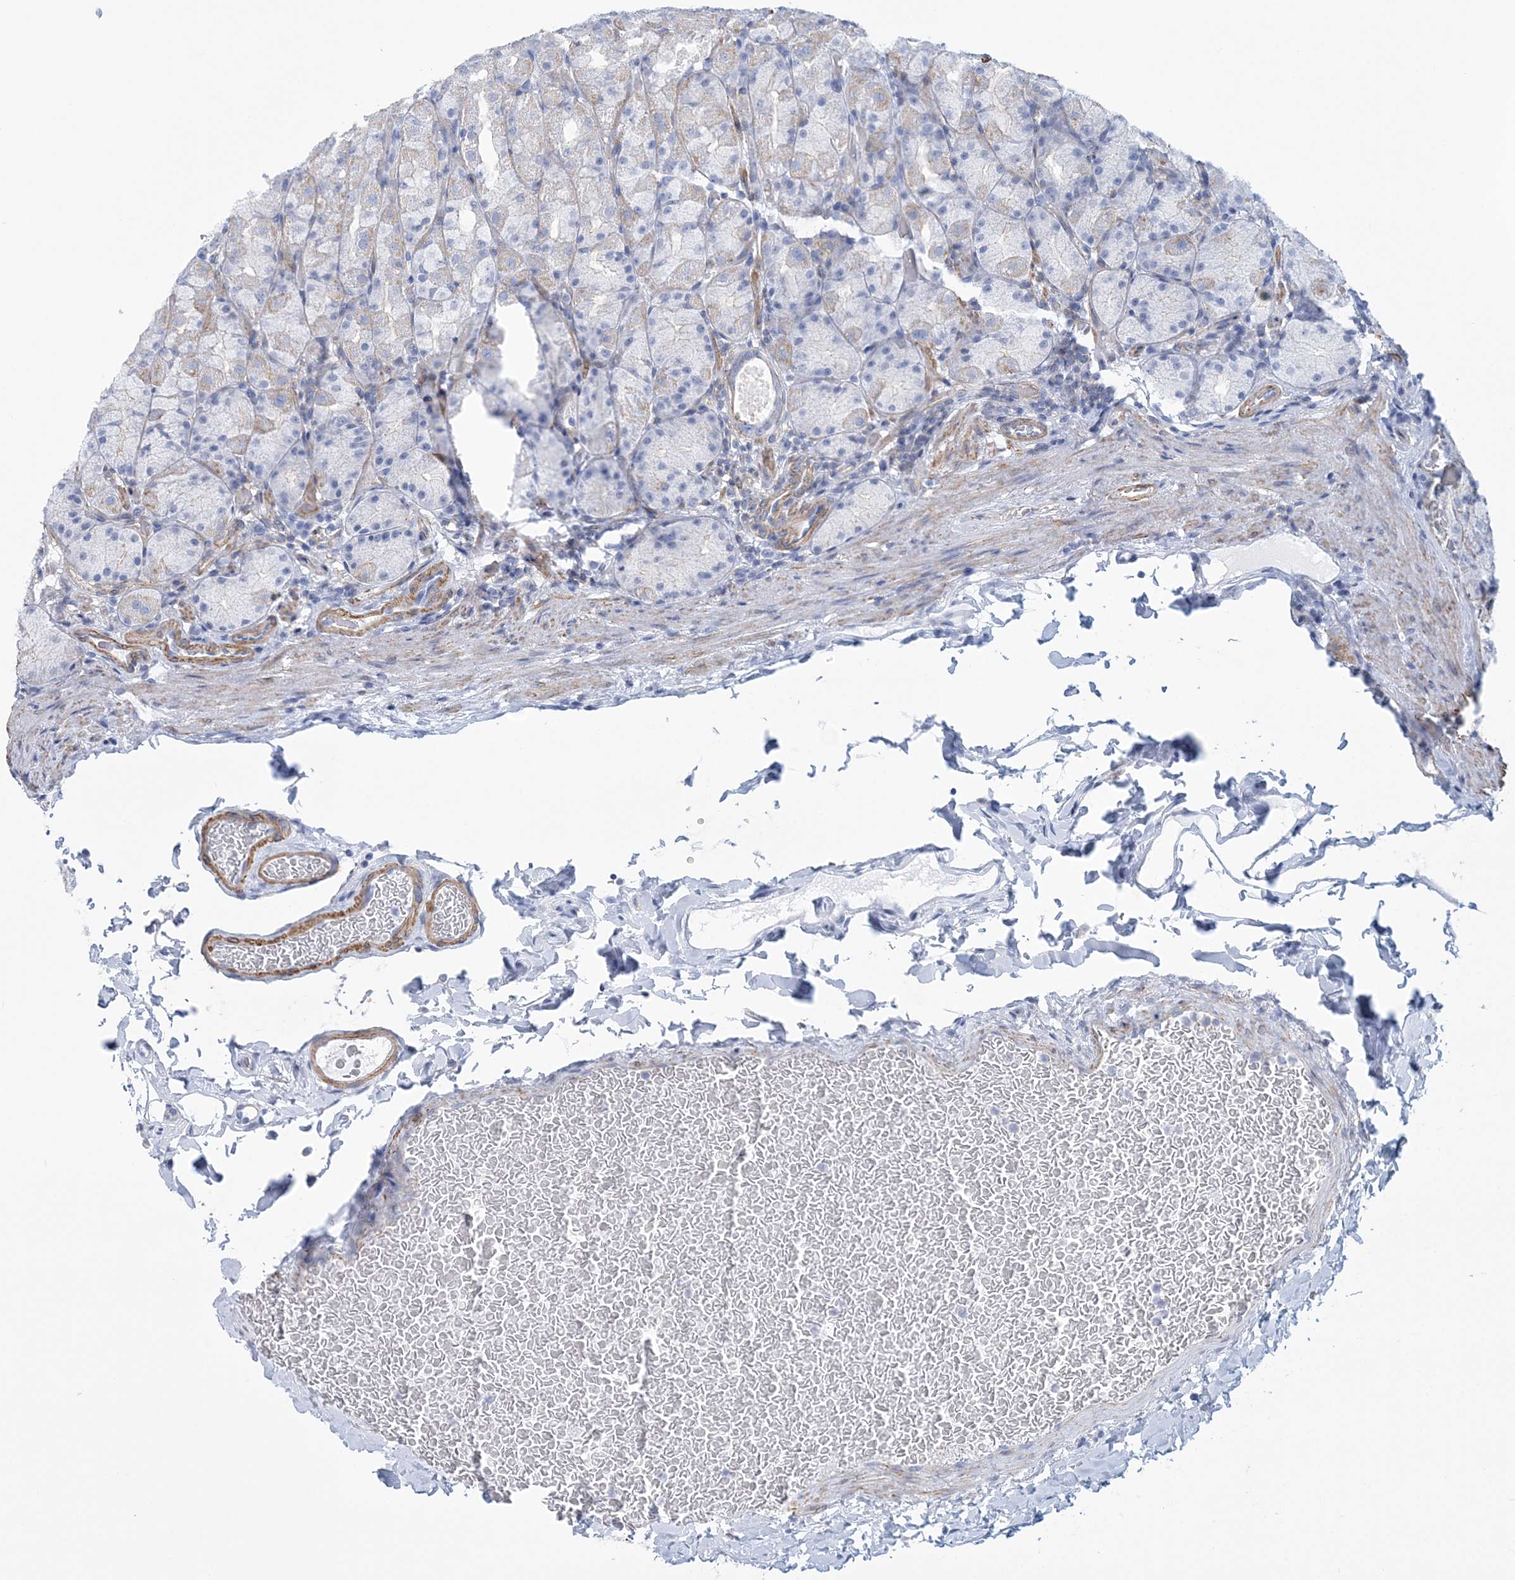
{"staining": {"intensity": "negative", "quantity": "none", "location": "none"}, "tissue": "stomach", "cell_type": "Glandular cells", "image_type": "normal", "snomed": [{"axis": "morphology", "description": "Normal tissue, NOS"}, {"axis": "topography", "description": "Stomach, upper"}], "caption": "High power microscopy micrograph of an immunohistochemistry (IHC) micrograph of benign stomach, revealing no significant expression in glandular cells.", "gene": "C11orf21", "patient": {"sex": "male", "age": 68}}